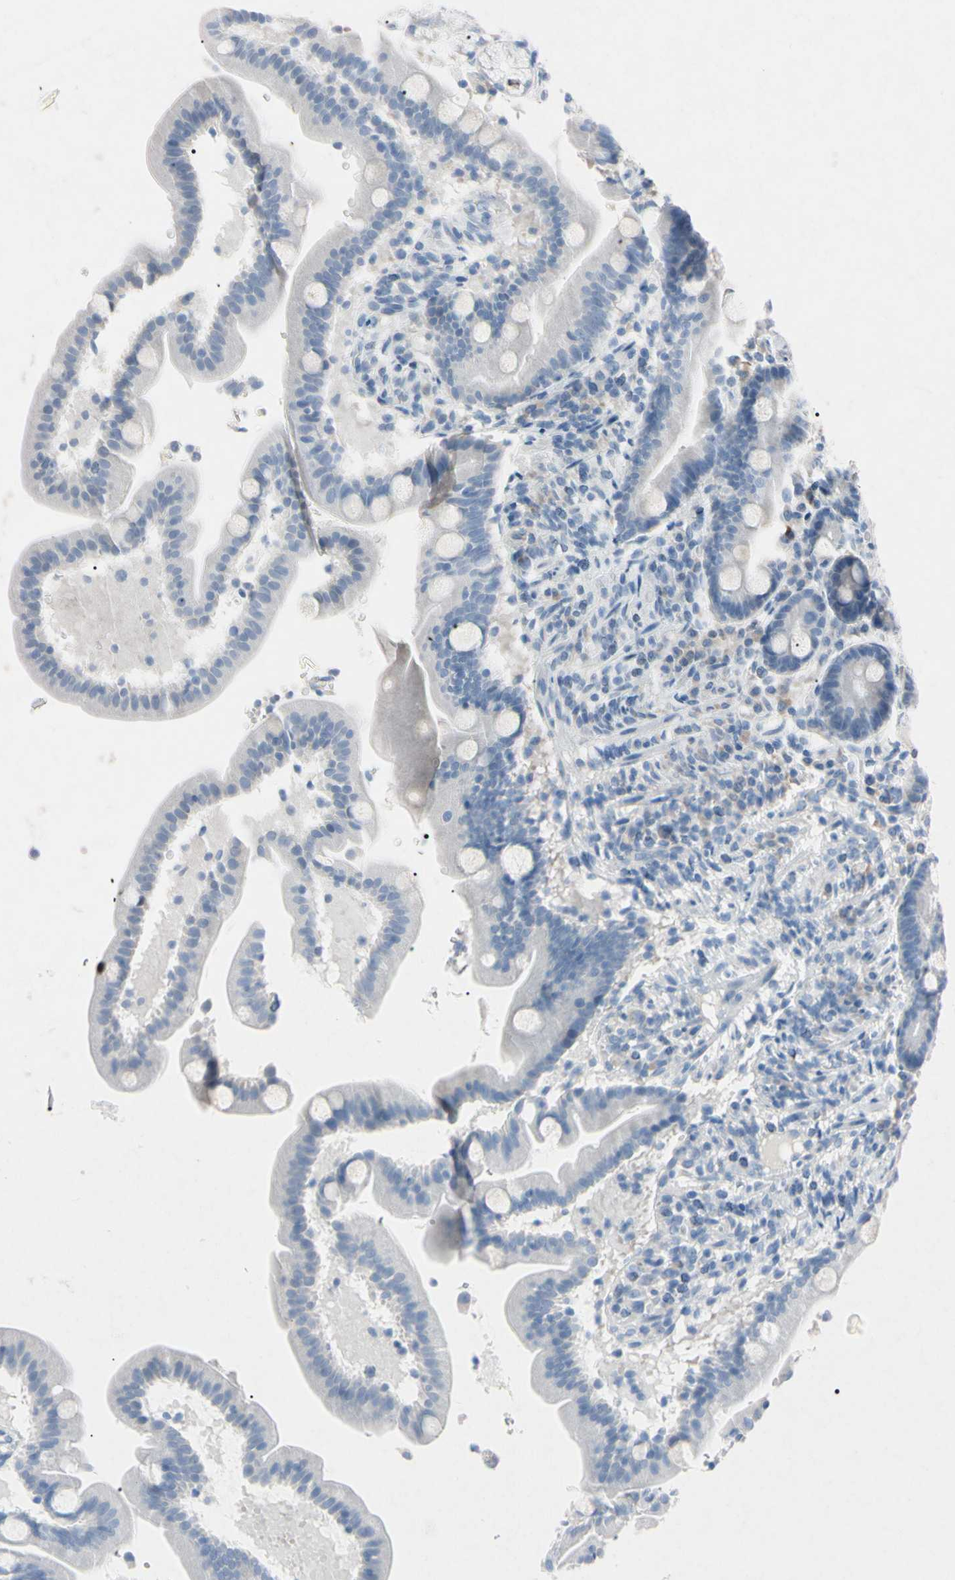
{"staining": {"intensity": "negative", "quantity": "none", "location": "none"}, "tissue": "duodenum", "cell_type": "Glandular cells", "image_type": "normal", "snomed": [{"axis": "morphology", "description": "Normal tissue, NOS"}, {"axis": "topography", "description": "Duodenum"}], "caption": "High power microscopy photomicrograph of an immunohistochemistry micrograph of benign duodenum, revealing no significant positivity in glandular cells.", "gene": "ELN", "patient": {"sex": "male", "age": 54}}